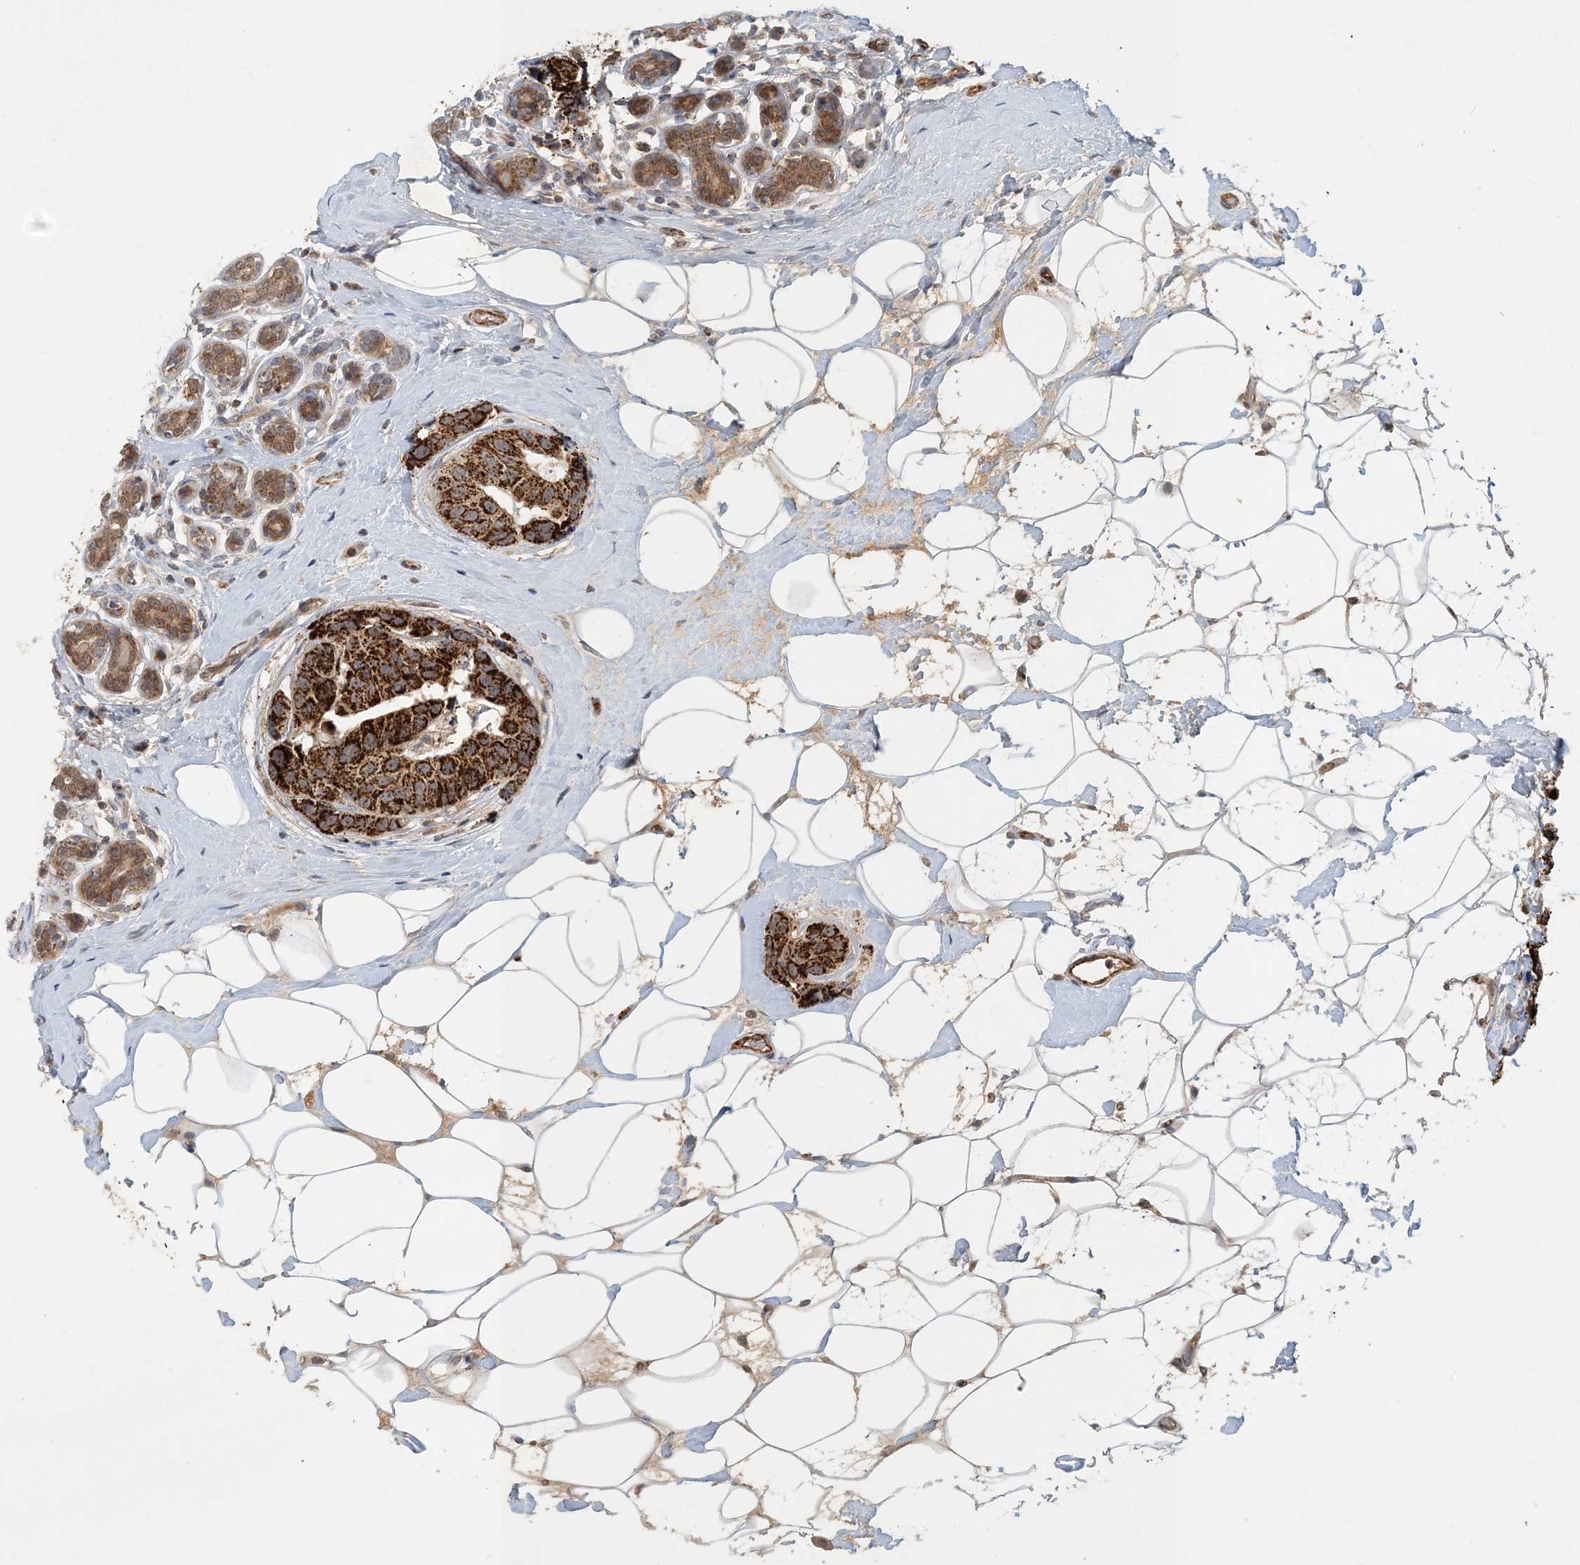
{"staining": {"intensity": "strong", "quantity": ">75%", "location": "cytoplasmic/membranous"}, "tissue": "breast cancer", "cell_type": "Tumor cells", "image_type": "cancer", "snomed": [{"axis": "morphology", "description": "Normal tissue, NOS"}, {"axis": "morphology", "description": "Duct carcinoma"}, {"axis": "topography", "description": "Breast"}], "caption": "Strong cytoplasmic/membranous staining is appreciated in approximately >75% of tumor cells in breast cancer. (Stains: DAB in brown, nuclei in blue, Microscopy: brightfield microscopy at high magnification).", "gene": "ZBTB3", "patient": {"sex": "female", "age": 39}}